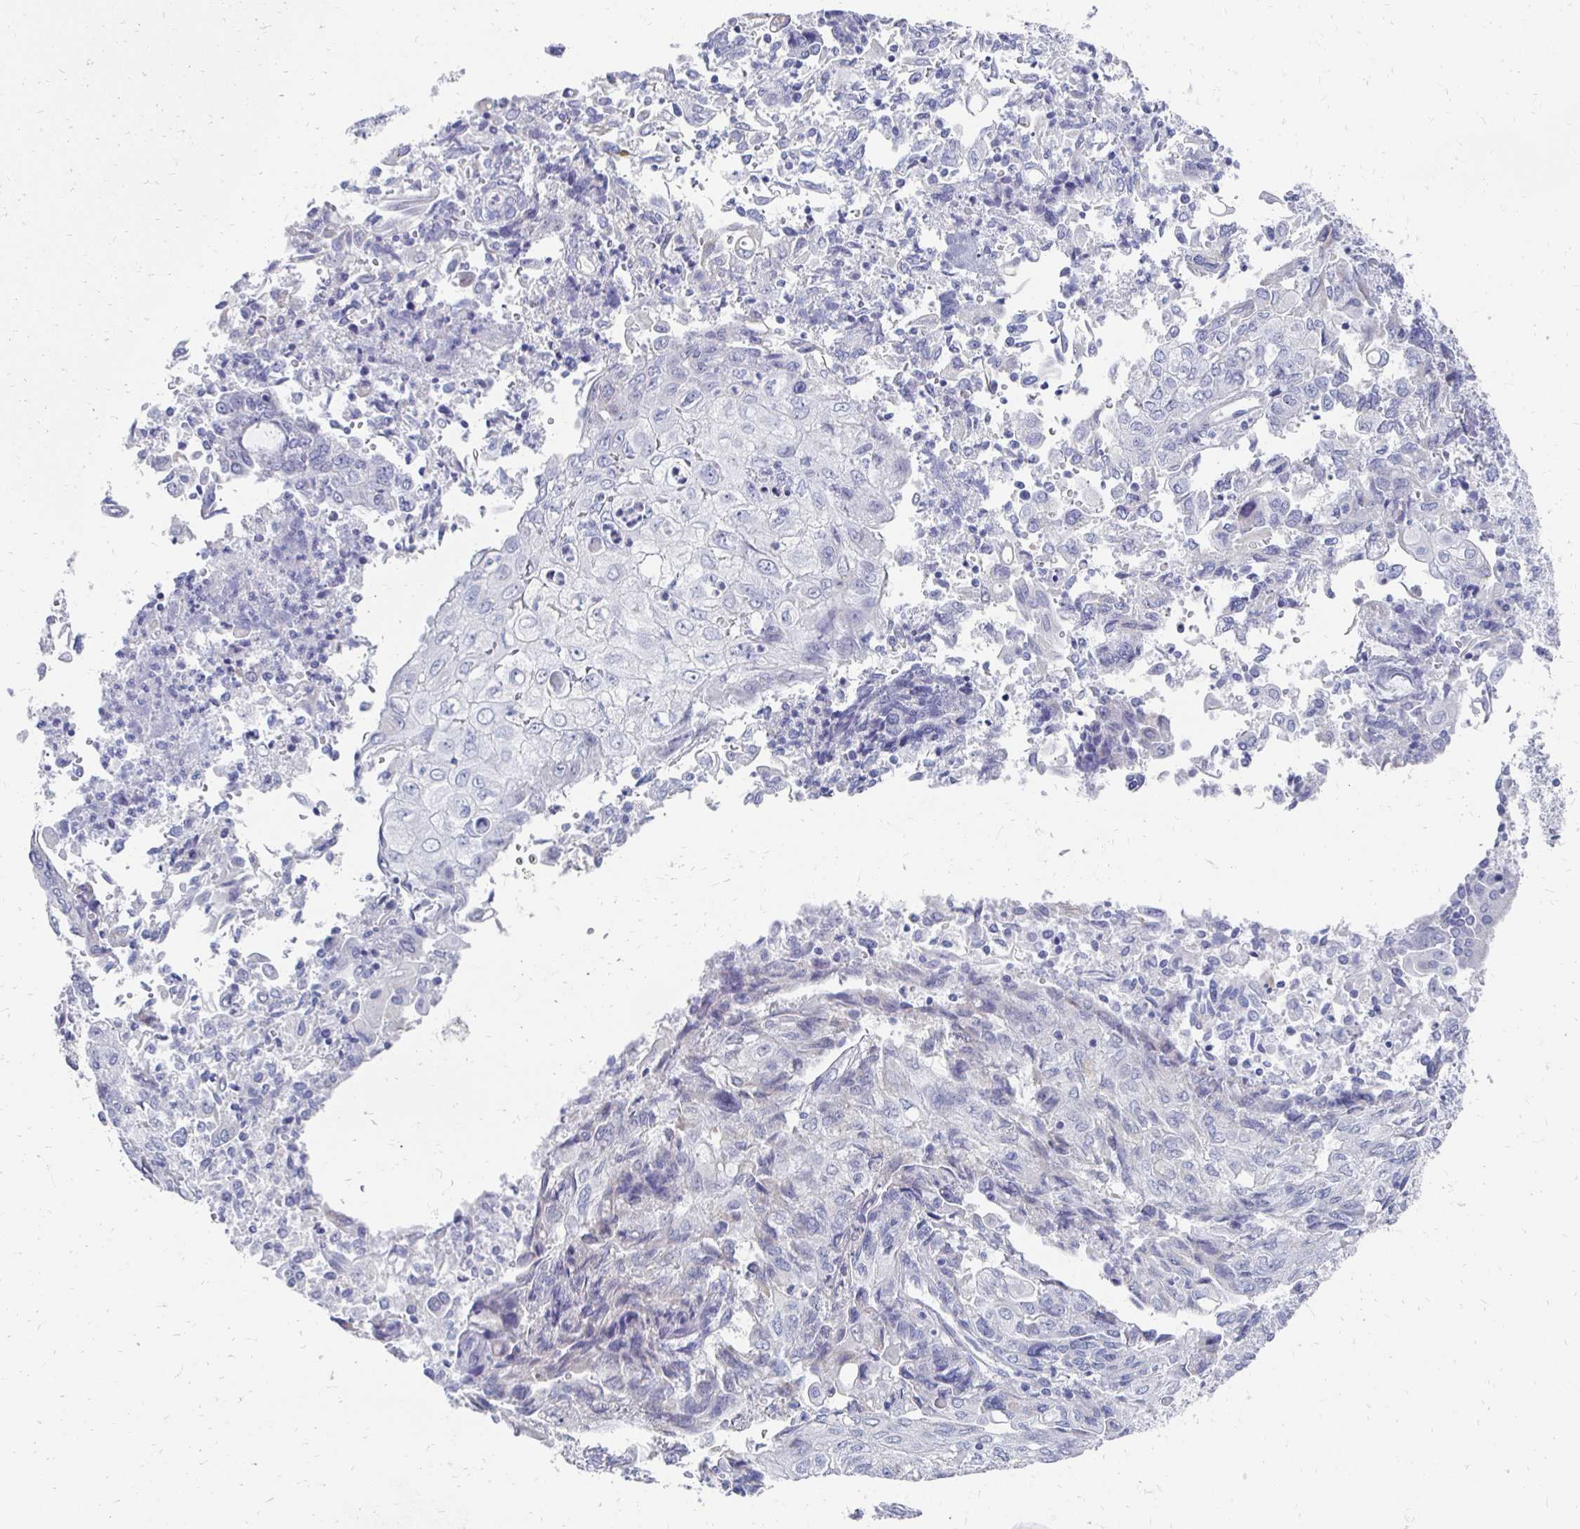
{"staining": {"intensity": "negative", "quantity": "none", "location": "none"}, "tissue": "endometrial cancer", "cell_type": "Tumor cells", "image_type": "cancer", "snomed": [{"axis": "morphology", "description": "Adenocarcinoma, NOS"}, {"axis": "topography", "description": "Endometrium"}], "caption": "High power microscopy photomicrograph of an immunohistochemistry histopathology image of endometrial adenocarcinoma, revealing no significant staining in tumor cells. Nuclei are stained in blue.", "gene": "SYCP3", "patient": {"sex": "female", "age": 54}}